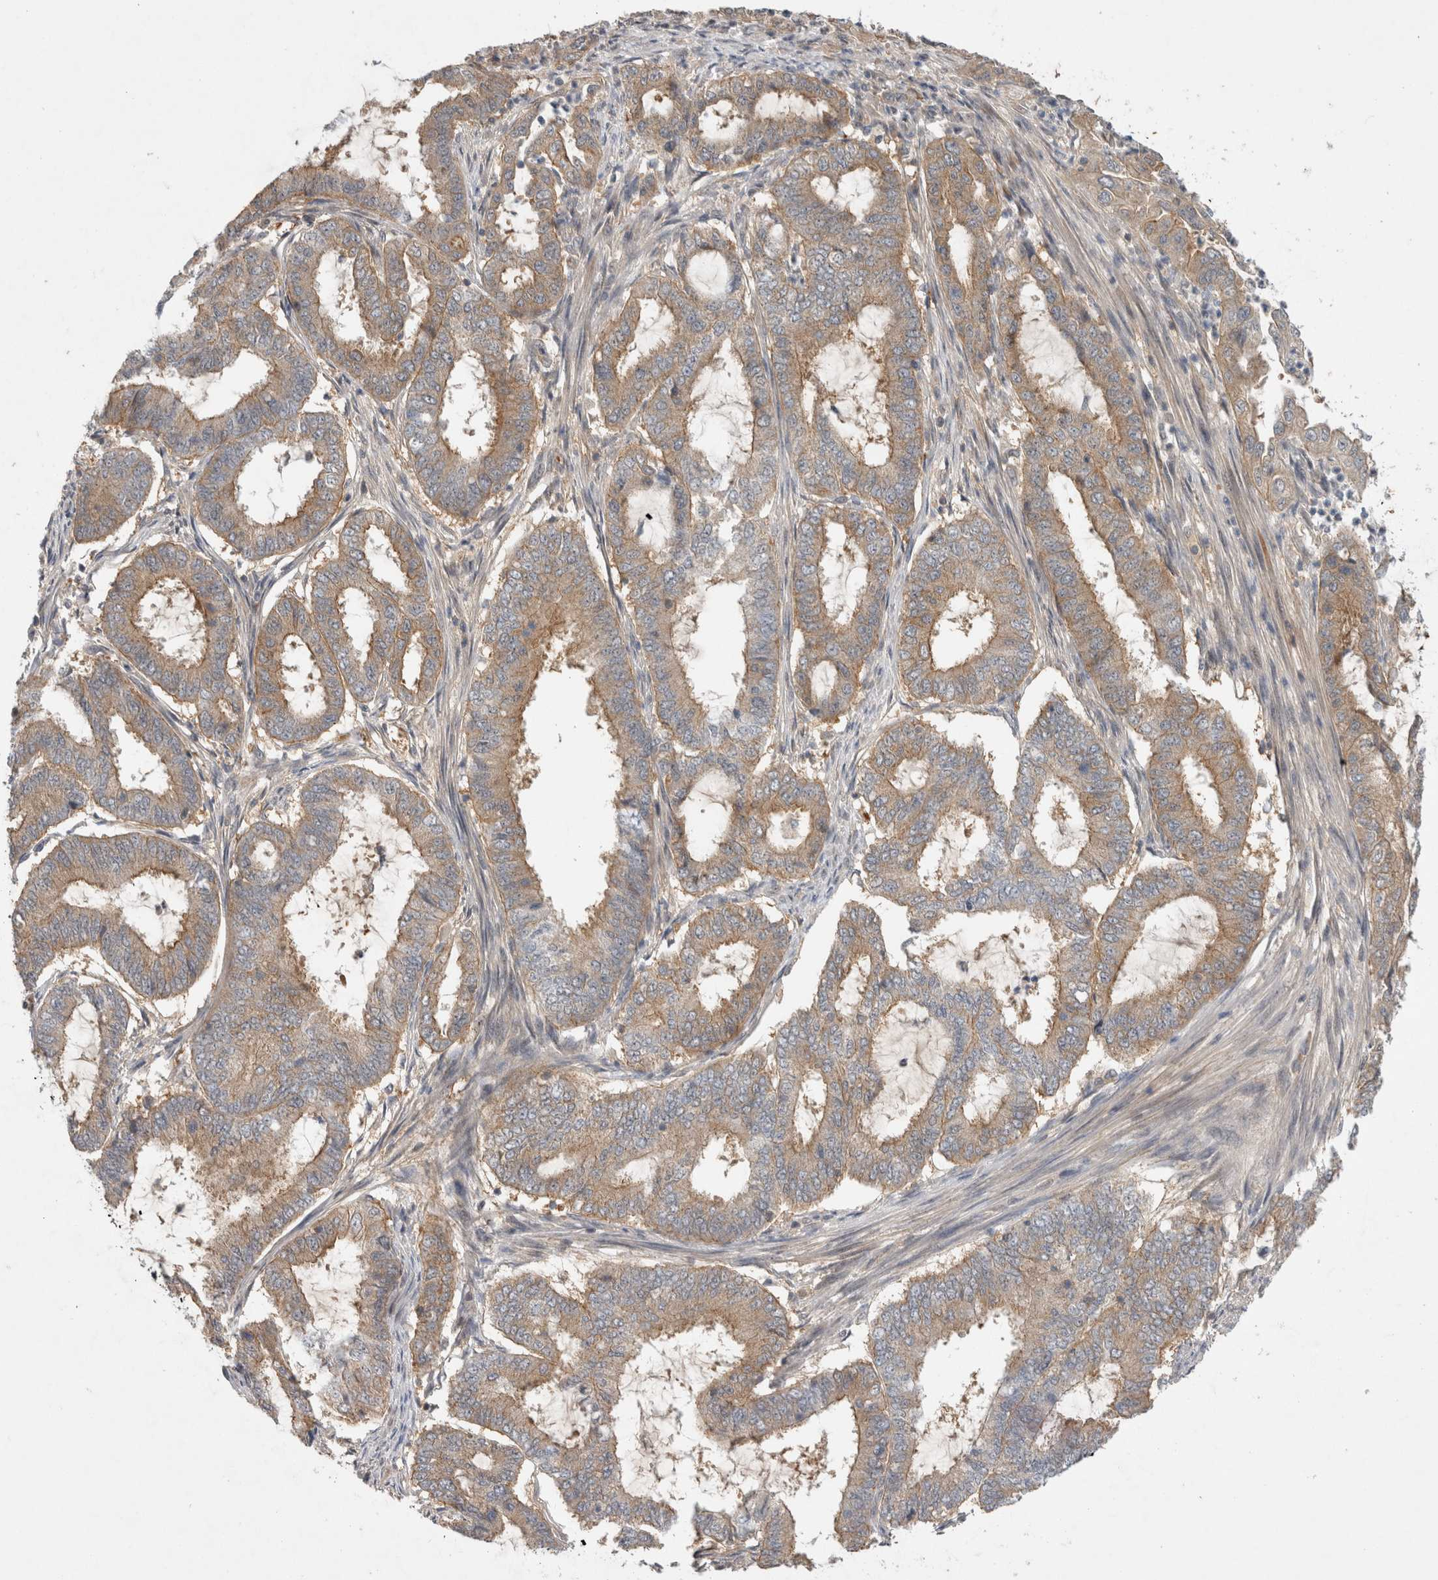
{"staining": {"intensity": "moderate", "quantity": ">75%", "location": "cytoplasmic/membranous"}, "tissue": "endometrial cancer", "cell_type": "Tumor cells", "image_type": "cancer", "snomed": [{"axis": "morphology", "description": "Adenocarcinoma, NOS"}, {"axis": "topography", "description": "Endometrium"}], "caption": "Immunohistochemical staining of endometrial adenocarcinoma reveals medium levels of moderate cytoplasmic/membranous expression in approximately >75% of tumor cells.", "gene": "CERS3", "patient": {"sex": "female", "age": 51}}